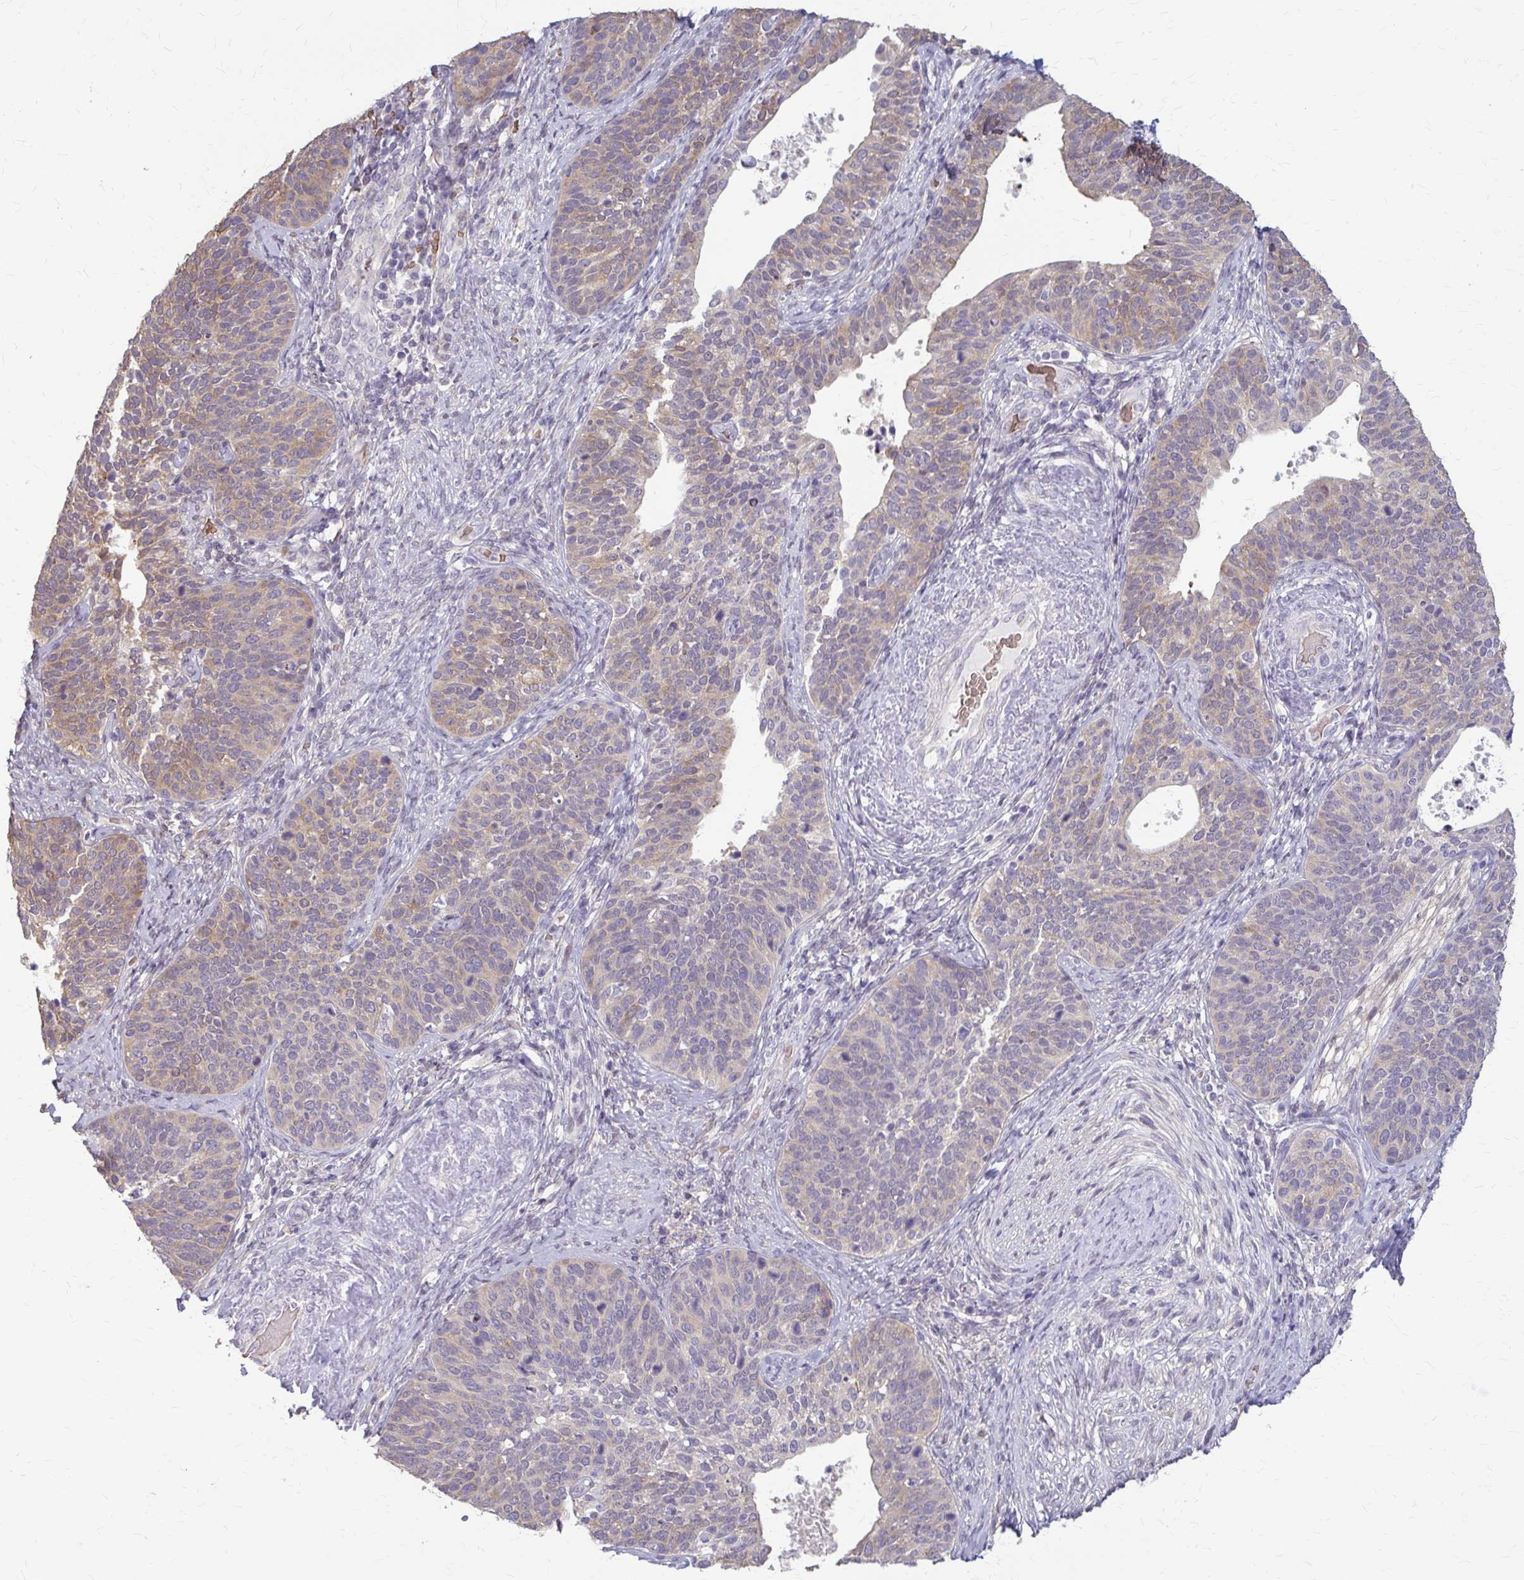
{"staining": {"intensity": "weak", "quantity": "<25%", "location": "cytoplasmic/membranous"}, "tissue": "cervical cancer", "cell_type": "Tumor cells", "image_type": "cancer", "snomed": [{"axis": "morphology", "description": "Squamous cell carcinoma, NOS"}, {"axis": "topography", "description": "Cervix"}], "caption": "A histopathology image of human squamous cell carcinoma (cervical) is negative for staining in tumor cells.", "gene": "ZNF34", "patient": {"sex": "female", "age": 69}}